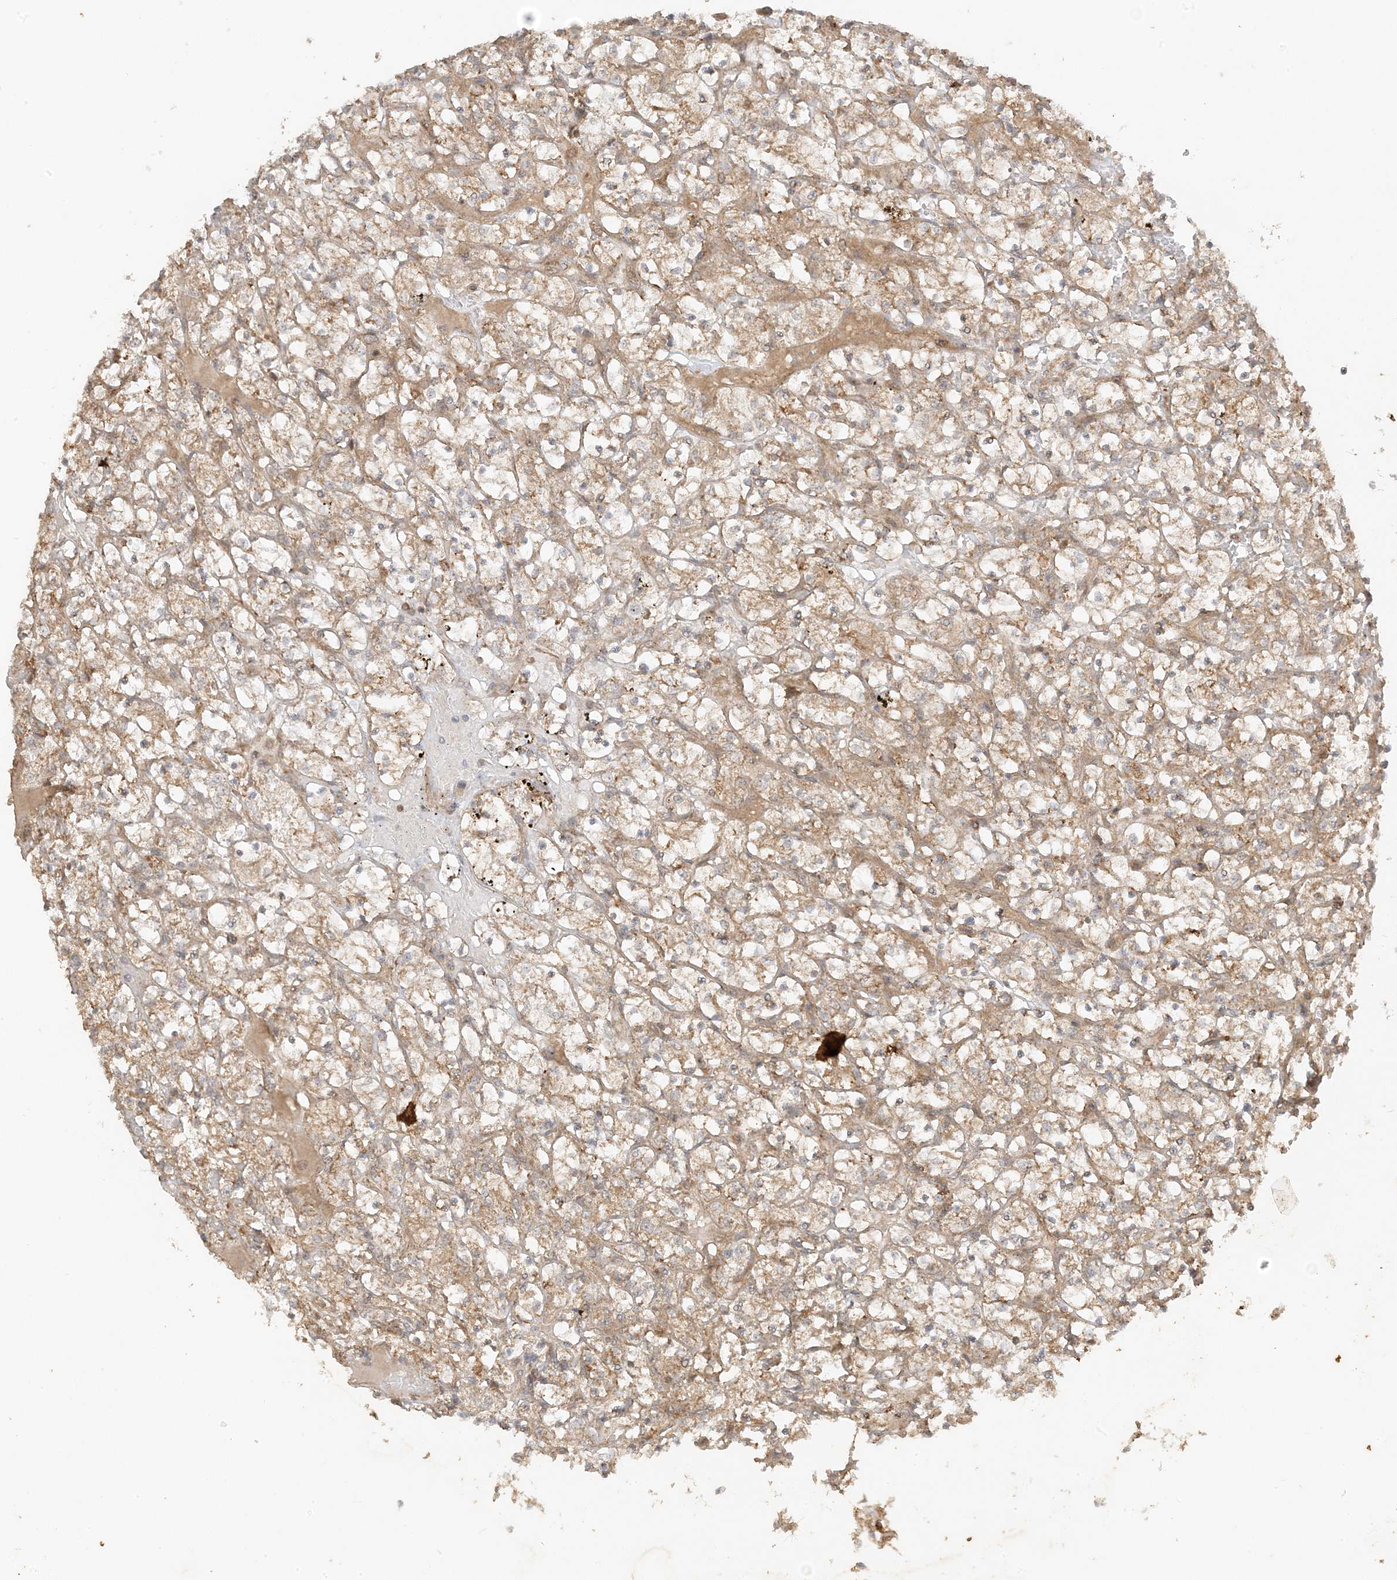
{"staining": {"intensity": "weak", "quantity": "25%-75%", "location": "cytoplasmic/membranous"}, "tissue": "renal cancer", "cell_type": "Tumor cells", "image_type": "cancer", "snomed": [{"axis": "morphology", "description": "Adenocarcinoma, NOS"}, {"axis": "topography", "description": "Kidney"}], "caption": "The image exhibits staining of renal adenocarcinoma, revealing weak cytoplasmic/membranous protein positivity (brown color) within tumor cells. (IHC, brightfield microscopy, high magnification).", "gene": "XRN1", "patient": {"sex": "female", "age": 69}}